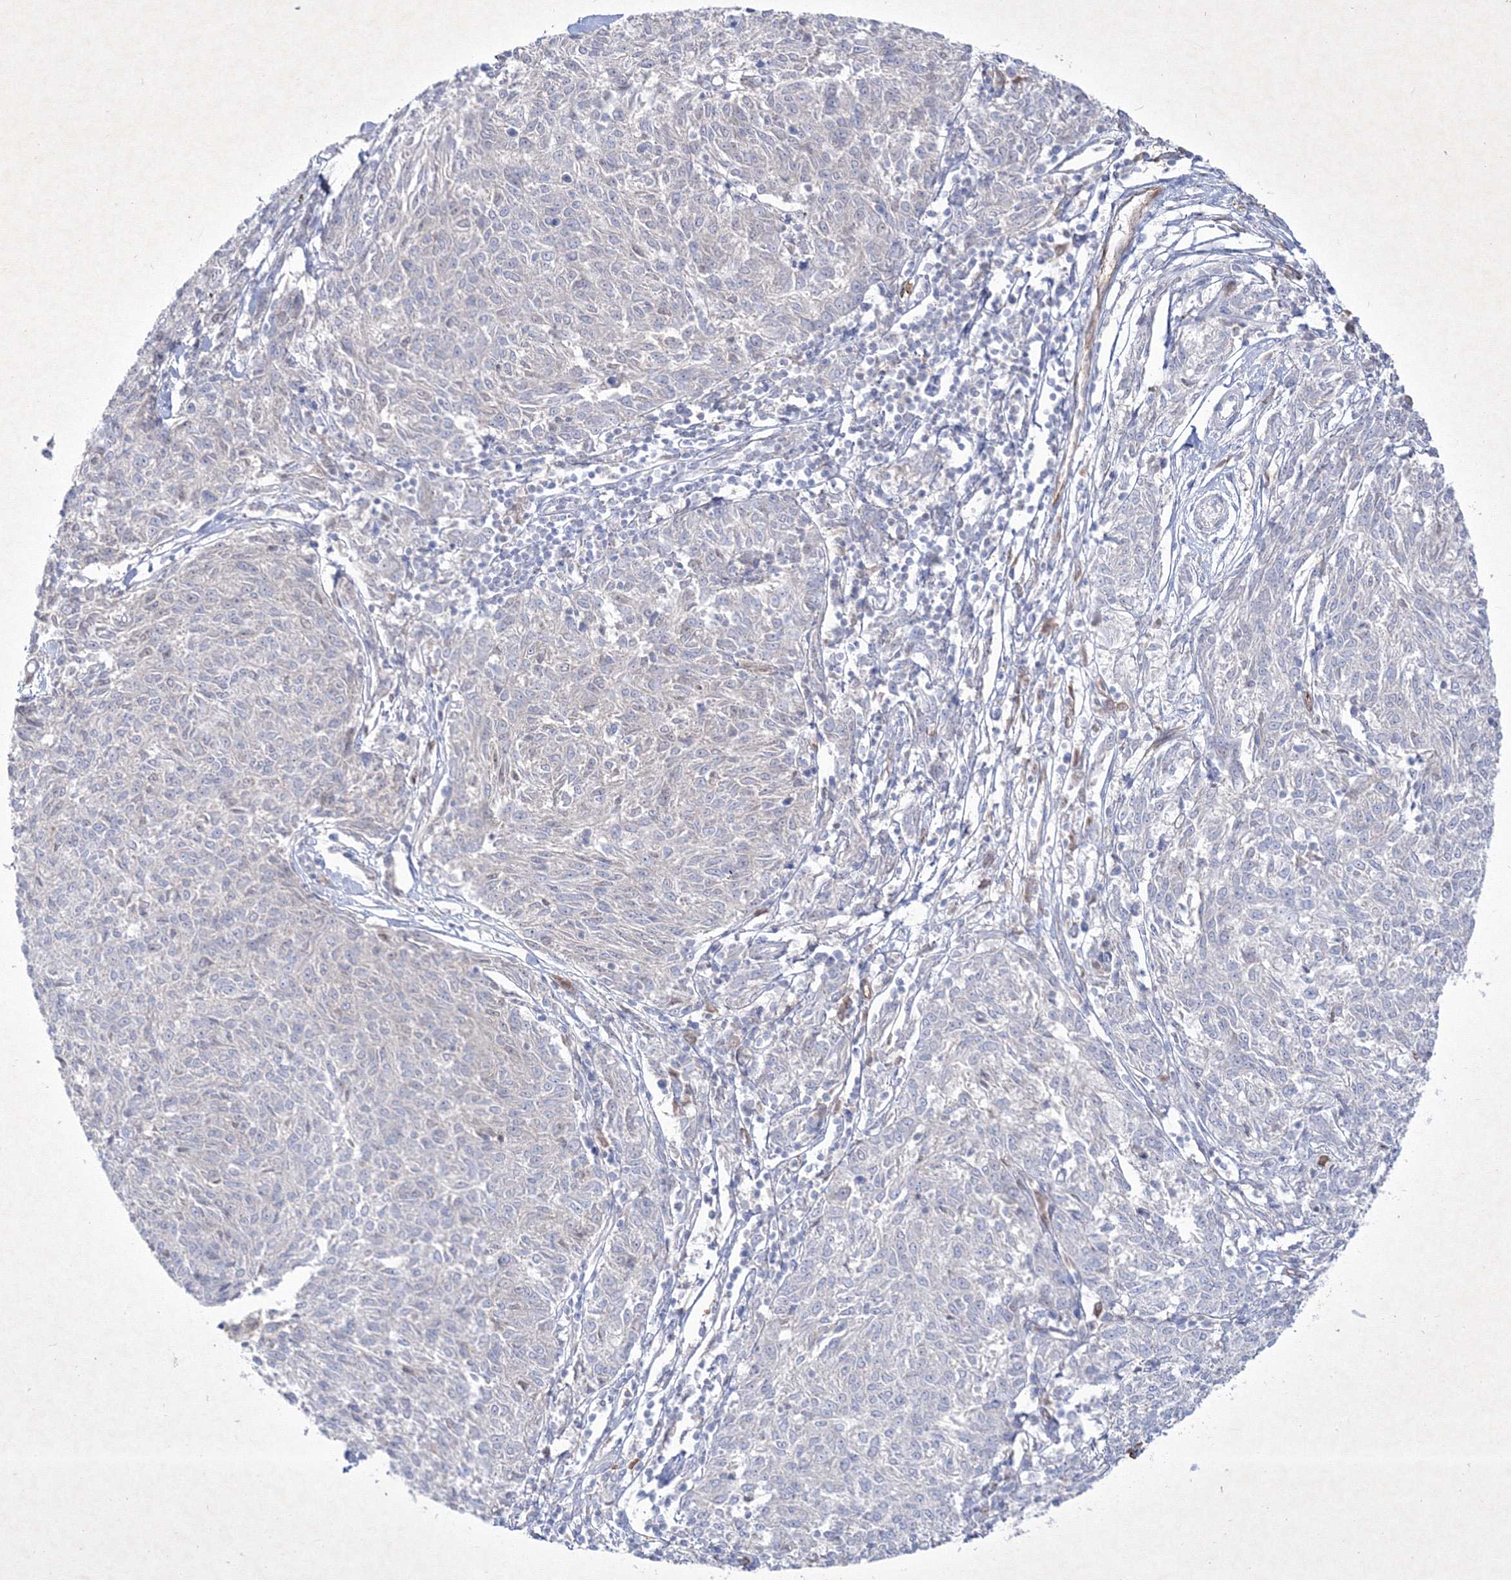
{"staining": {"intensity": "negative", "quantity": "none", "location": "none"}, "tissue": "melanoma", "cell_type": "Tumor cells", "image_type": "cancer", "snomed": [{"axis": "morphology", "description": "Malignant melanoma, NOS"}, {"axis": "topography", "description": "Skin"}], "caption": "Histopathology image shows no protein staining in tumor cells of malignant melanoma tissue.", "gene": "TMEM139", "patient": {"sex": "female", "age": 72}}